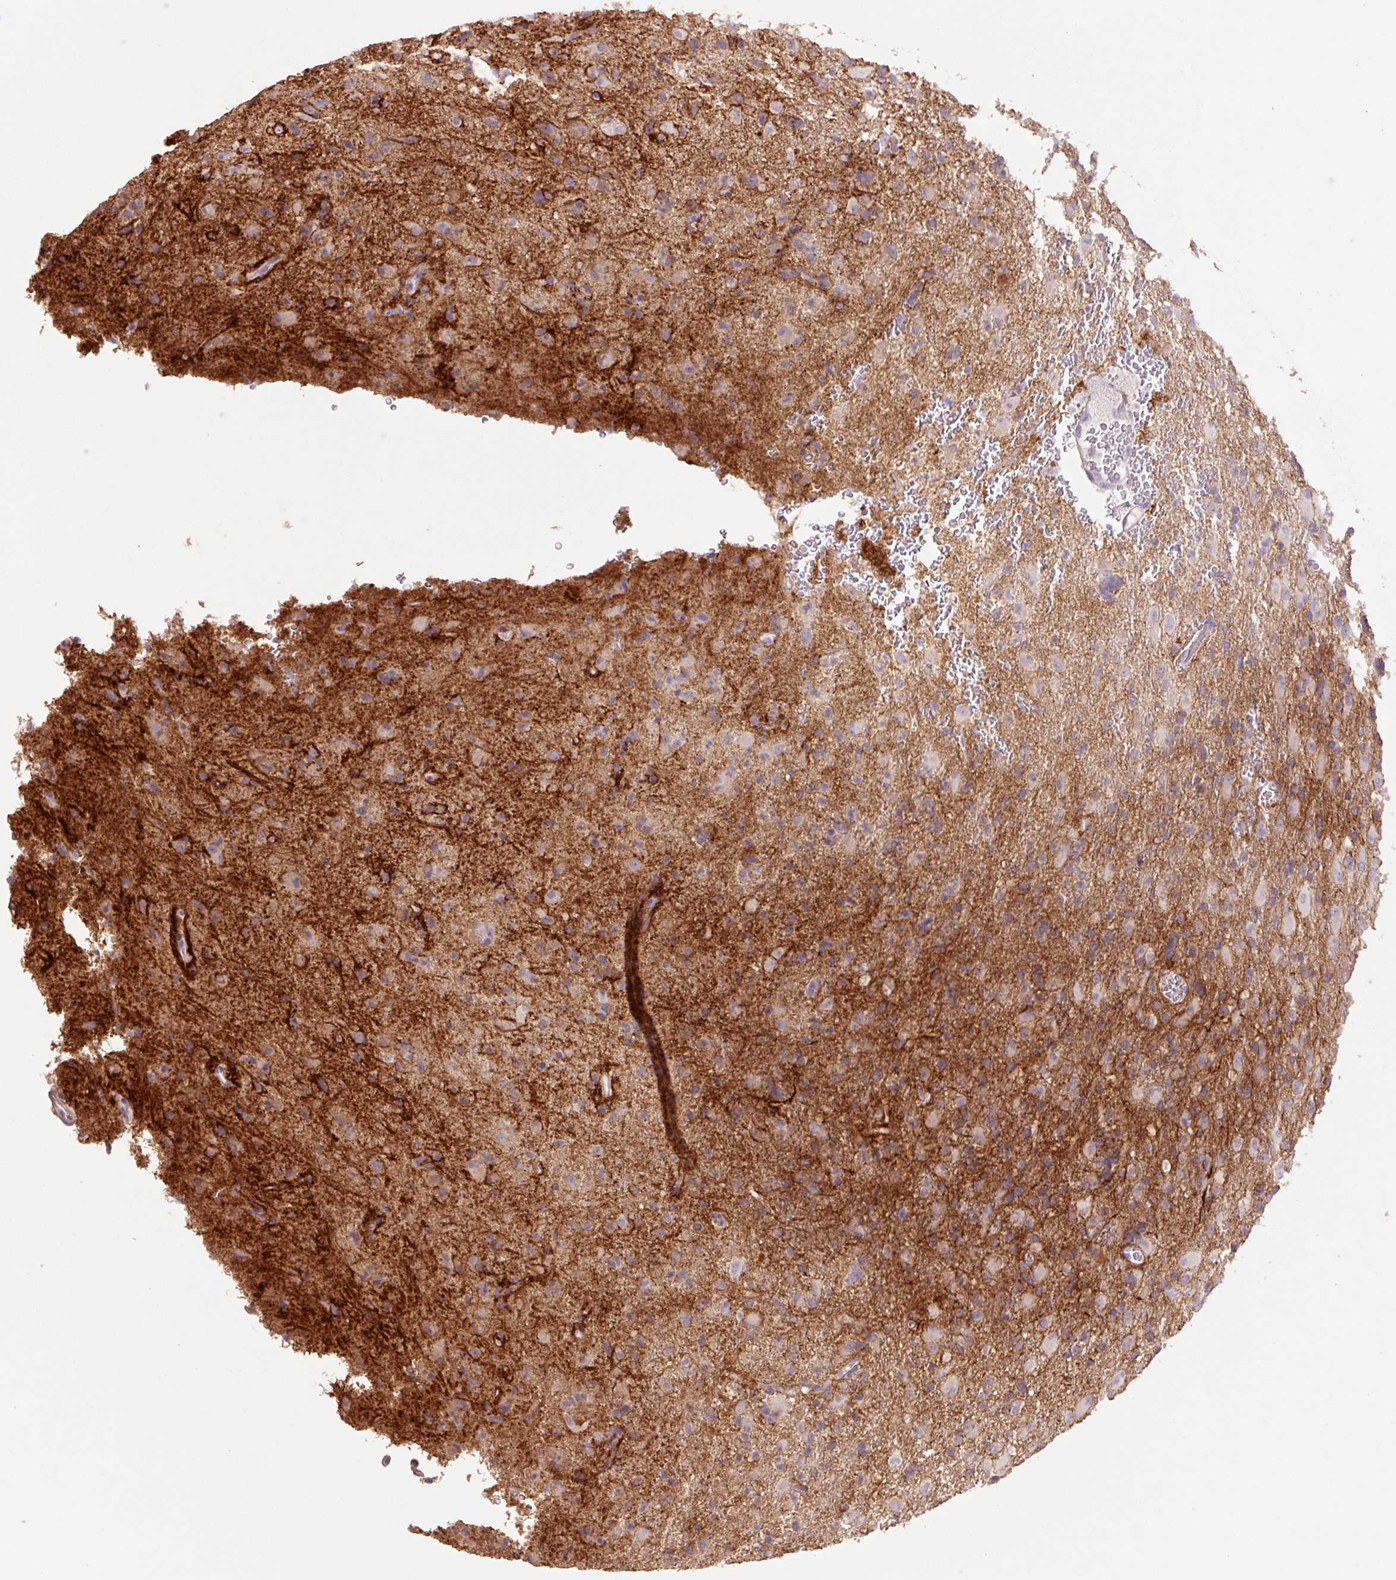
{"staining": {"intensity": "moderate", "quantity": "25%-75%", "location": "cytoplasmic/membranous"}, "tissue": "glioma", "cell_type": "Tumor cells", "image_type": "cancer", "snomed": [{"axis": "morphology", "description": "Glioma, malignant, Low grade"}, {"axis": "topography", "description": "Brain"}], "caption": "Moderate cytoplasmic/membranous expression for a protein is appreciated in approximately 25%-75% of tumor cells of malignant low-grade glioma using IHC.", "gene": "SLC1A4", "patient": {"sex": "male", "age": 65}}